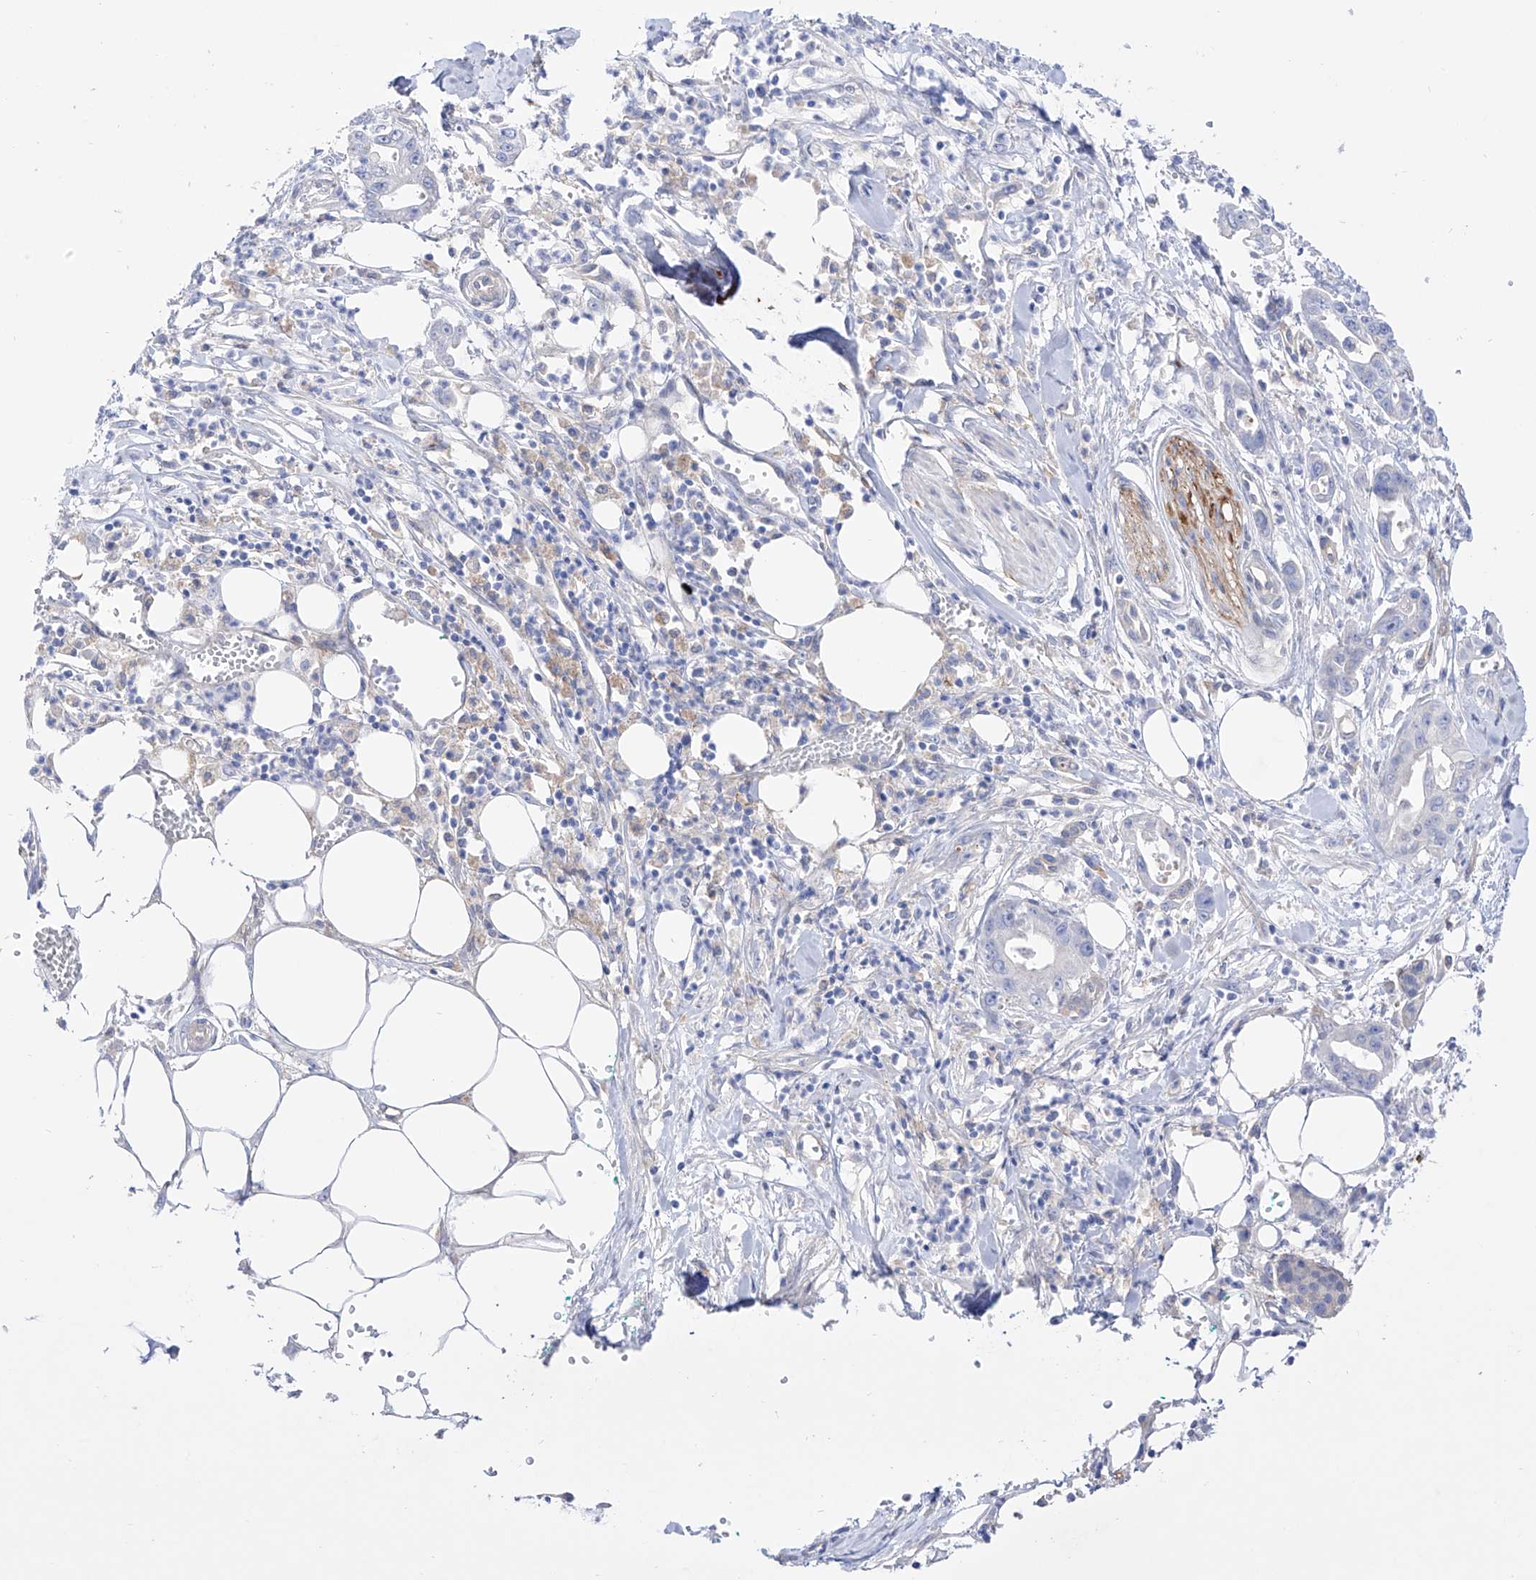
{"staining": {"intensity": "negative", "quantity": "none", "location": "none"}, "tissue": "pancreatic cancer", "cell_type": "Tumor cells", "image_type": "cancer", "snomed": [{"axis": "morphology", "description": "Adenocarcinoma, NOS"}, {"axis": "topography", "description": "Pancreas"}], "caption": "A photomicrograph of human pancreatic adenocarcinoma is negative for staining in tumor cells.", "gene": "ZNF653", "patient": {"sex": "male", "age": 68}}